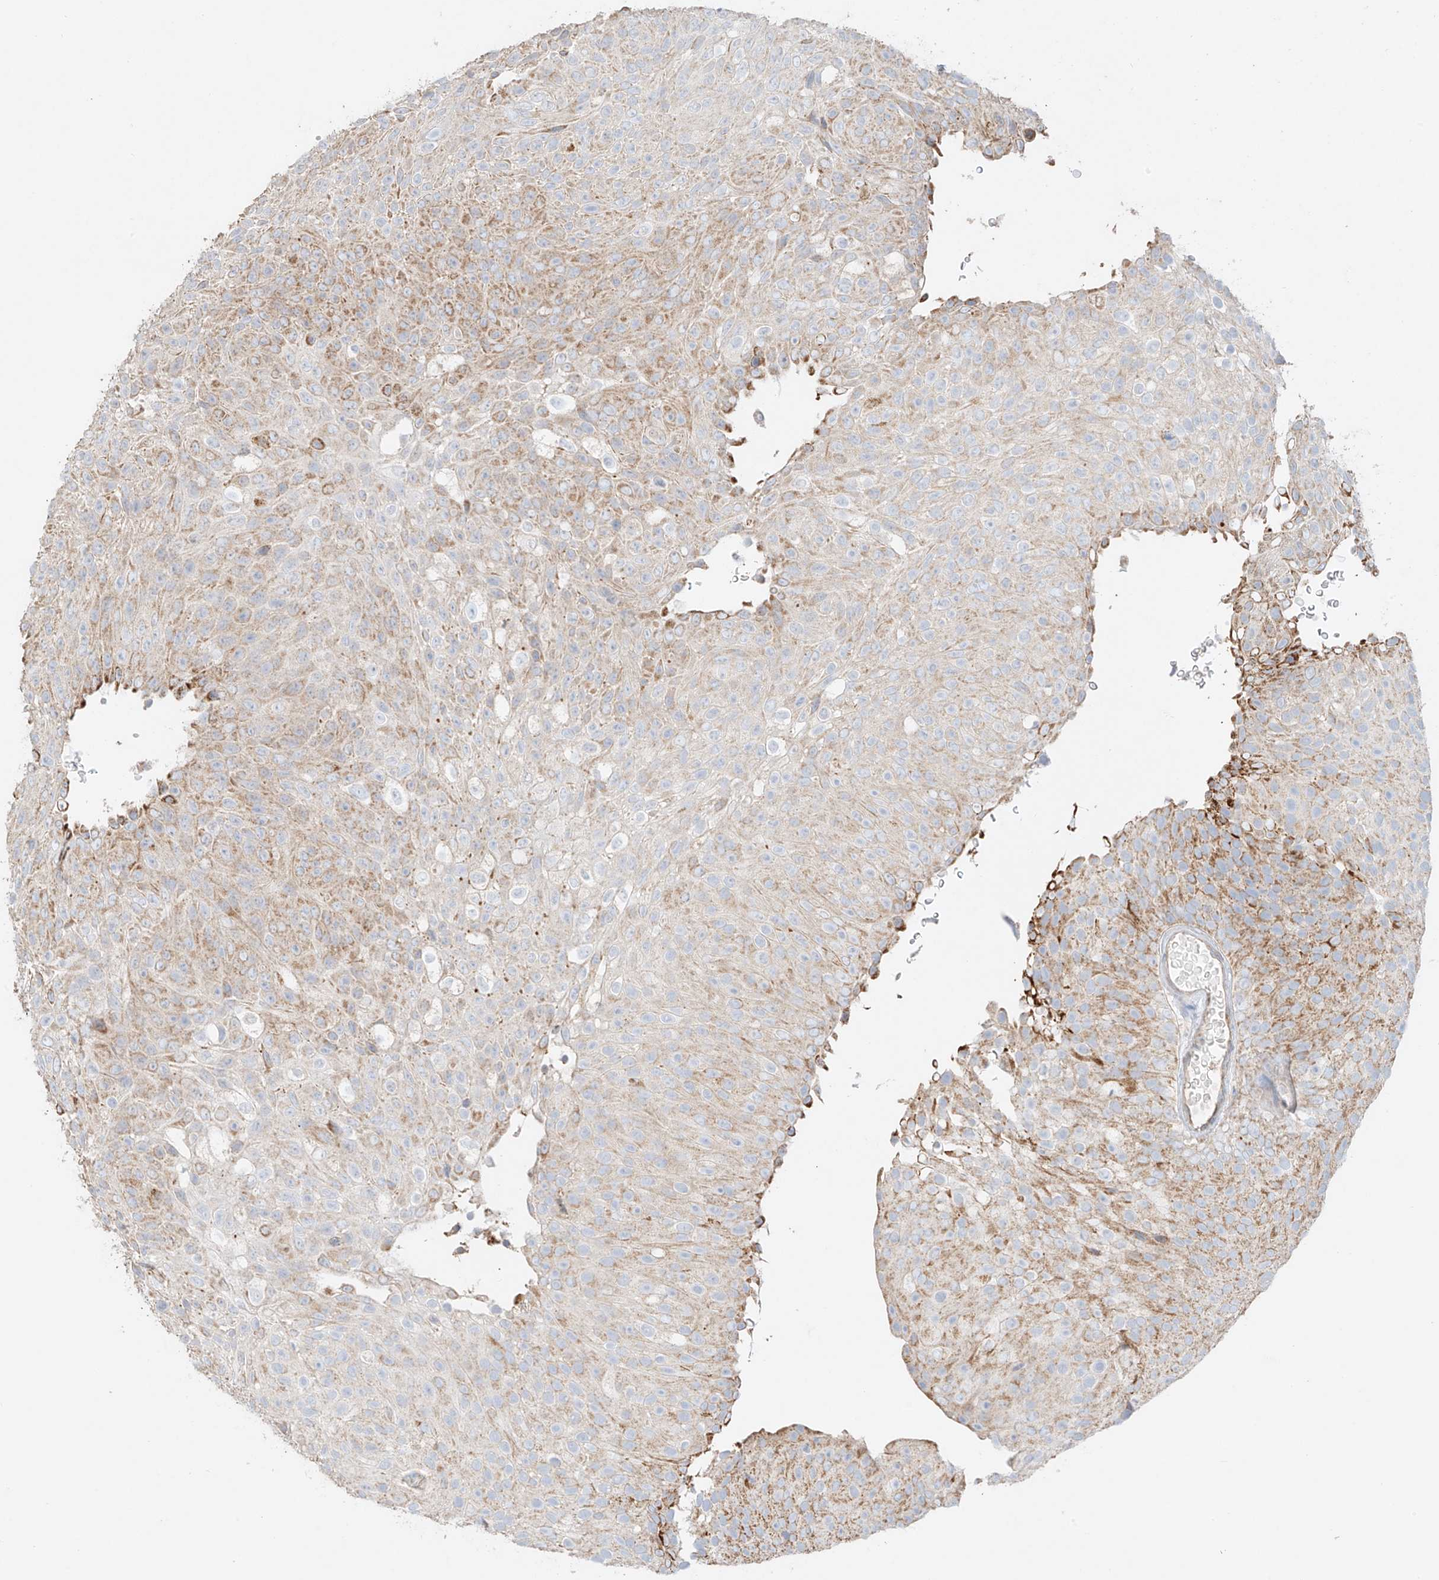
{"staining": {"intensity": "weak", "quantity": ">75%", "location": "cytoplasmic/membranous"}, "tissue": "urothelial cancer", "cell_type": "Tumor cells", "image_type": "cancer", "snomed": [{"axis": "morphology", "description": "Urothelial carcinoma, Low grade"}, {"axis": "topography", "description": "Urinary bladder"}], "caption": "Urothelial cancer stained for a protein shows weak cytoplasmic/membranous positivity in tumor cells.", "gene": "COLGALT2", "patient": {"sex": "male", "age": 78}}